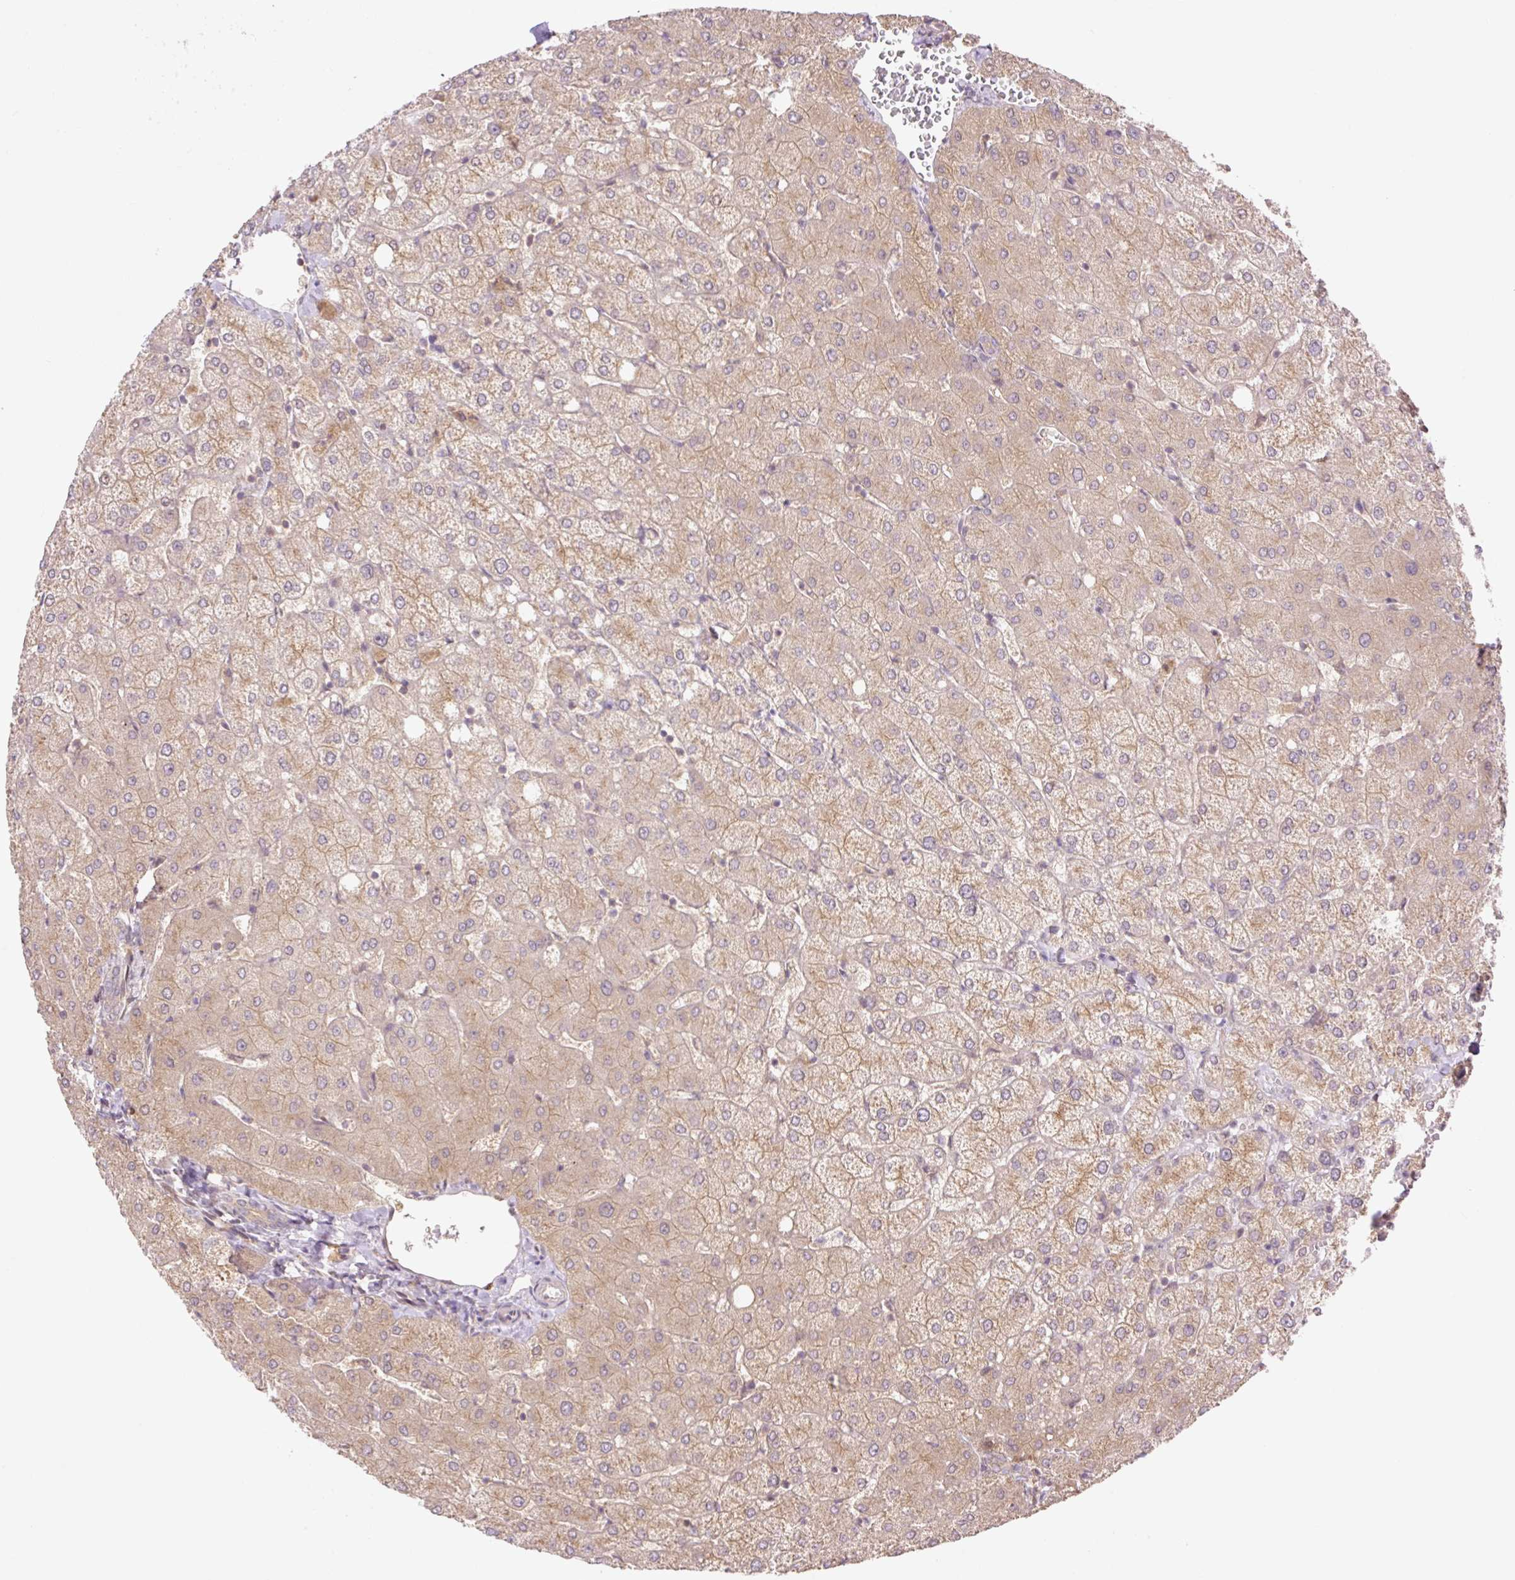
{"staining": {"intensity": "weak", "quantity": "<25%", "location": "cytoplasmic/membranous"}, "tissue": "liver", "cell_type": "Cholangiocytes", "image_type": "normal", "snomed": [{"axis": "morphology", "description": "Normal tissue, NOS"}, {"axis": "topography", "description": "Liver"}], "caption": "This is an immunohistochemistry image of unremarkable liver. There is no positivity in cholangiocytes.", "gene": "VPS25", "patient": {"sex": "female", "age": 54}}